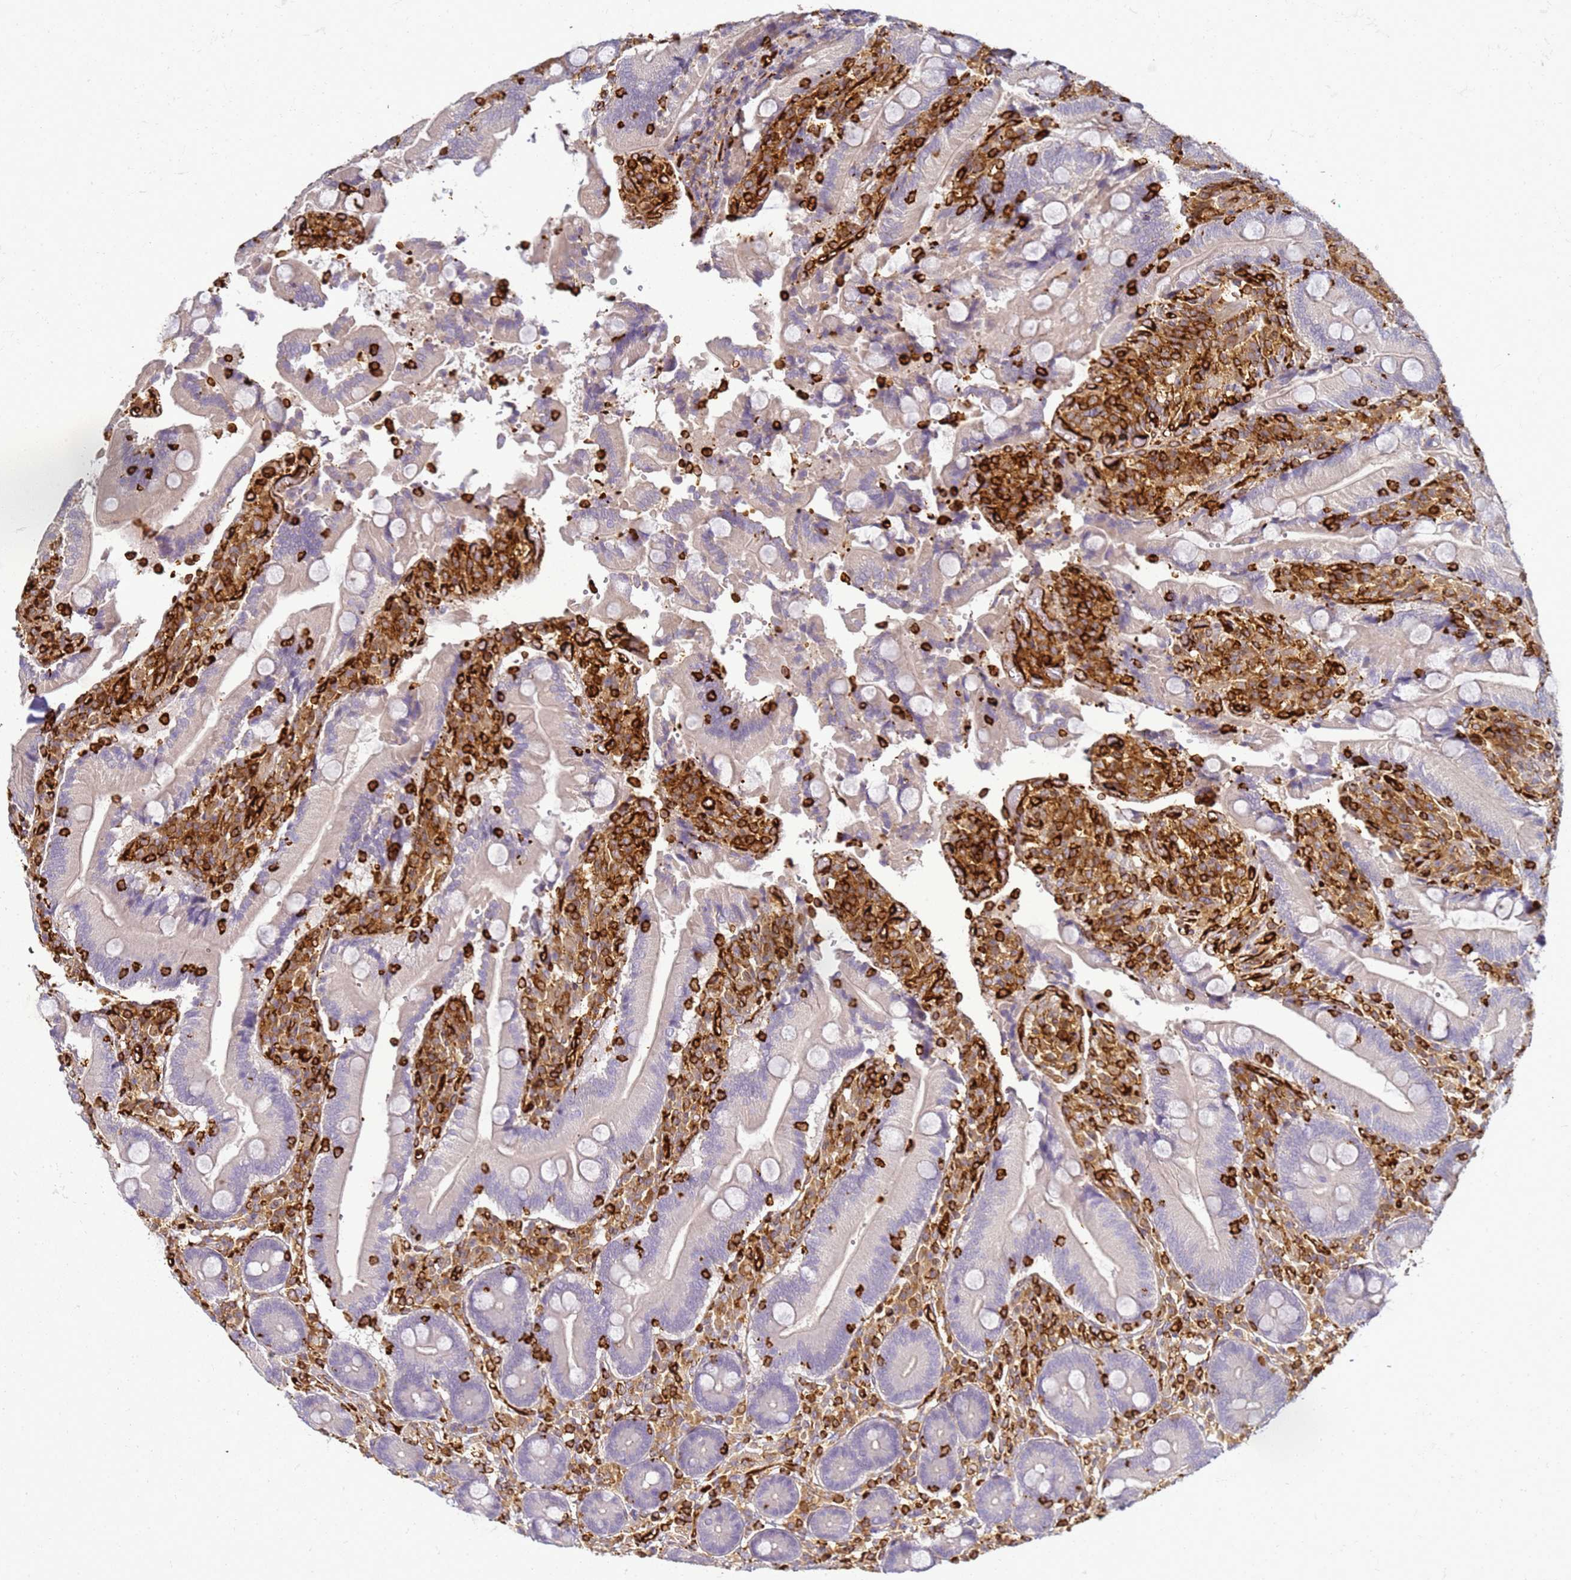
{"staining": {"intensity": "negative", "quantity": "none", "location": "none"}, "tissue": "duodenum", "cell_type": "Glandular cells", "image_type": "normal", "snomed": [{"axis": "morphology", "description": "Normal tissue, NOS"}, {"axis": "topography", "description": "Duodenum"}], "caption": "The IHC histopathology image has no significant staining in glandular cells of duodenum. Brightfield microscopy of immunohistochemistry stained with DAB (3,3'-diaminobenzidine) (brown) and hematoxylin (blue), captured at high magnification.", "gene": "ZBTB8OS", "patient": {"sex": "female", "age": 62}}